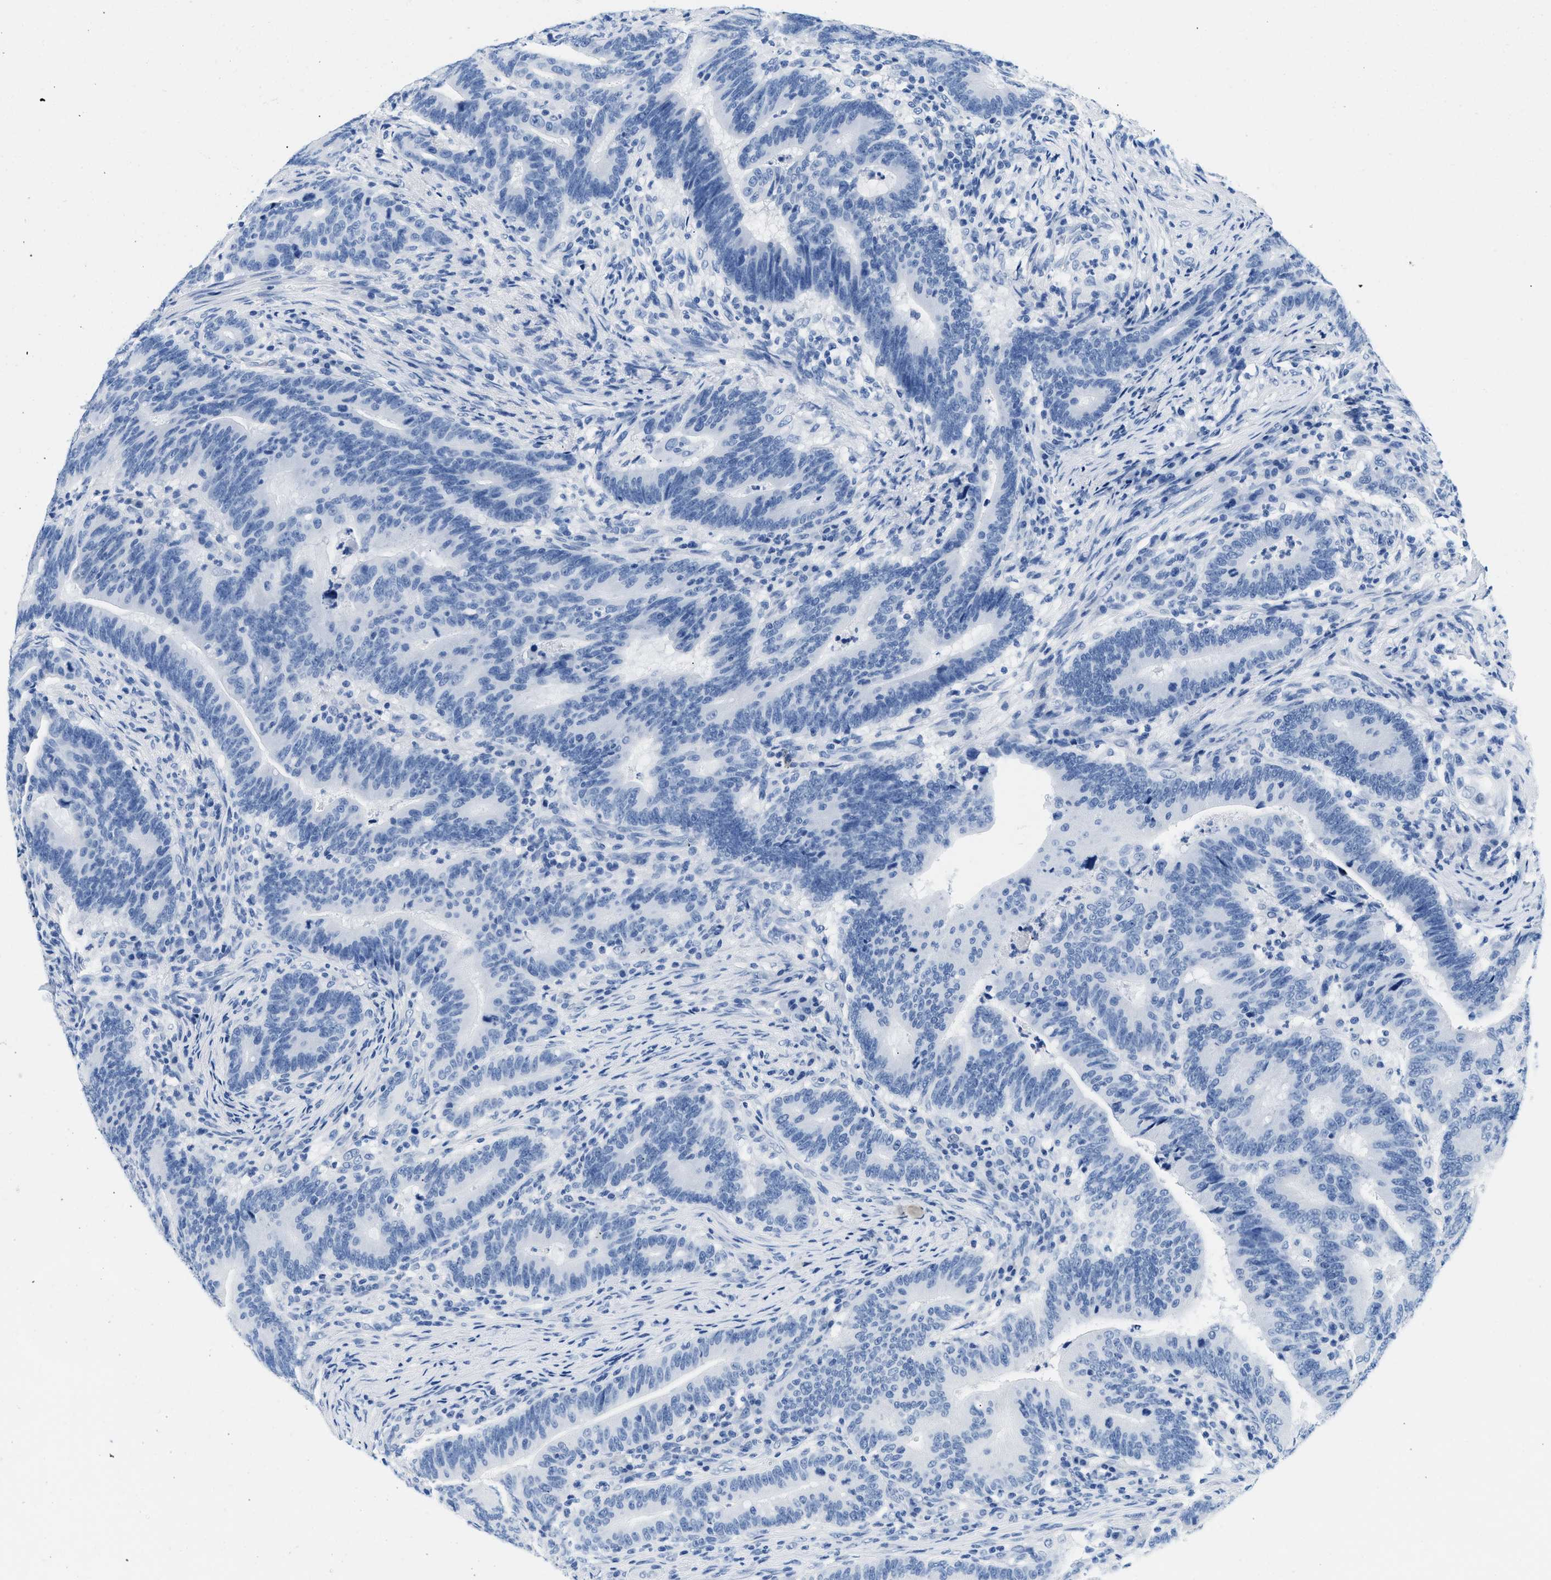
{"staining": {"intensity": "negative", "quantity": "none", "location": "none"}, "tissue": "colorectal cancer", "cell_type": "Tumor cells", "image_type": "cancer", "snomed": [{"axis": "morphology", "description": "Normal tissue, NOS"}, {"axis": "morphology", "description": "Adenocarcinoma, NOS"}, {"axis": "topography", "description": "Colon"}], "caption": "IHC micrograph of neoplastic tissue: colorectal adenocarcinoma stained with DAB reveals no significant protein positivity in tumor cells. (DAB immunohistochemistry (IHC) with hematoxylin counter stain).", "gene": "GSN", "patient": {"sex": "female", "age": 66}}